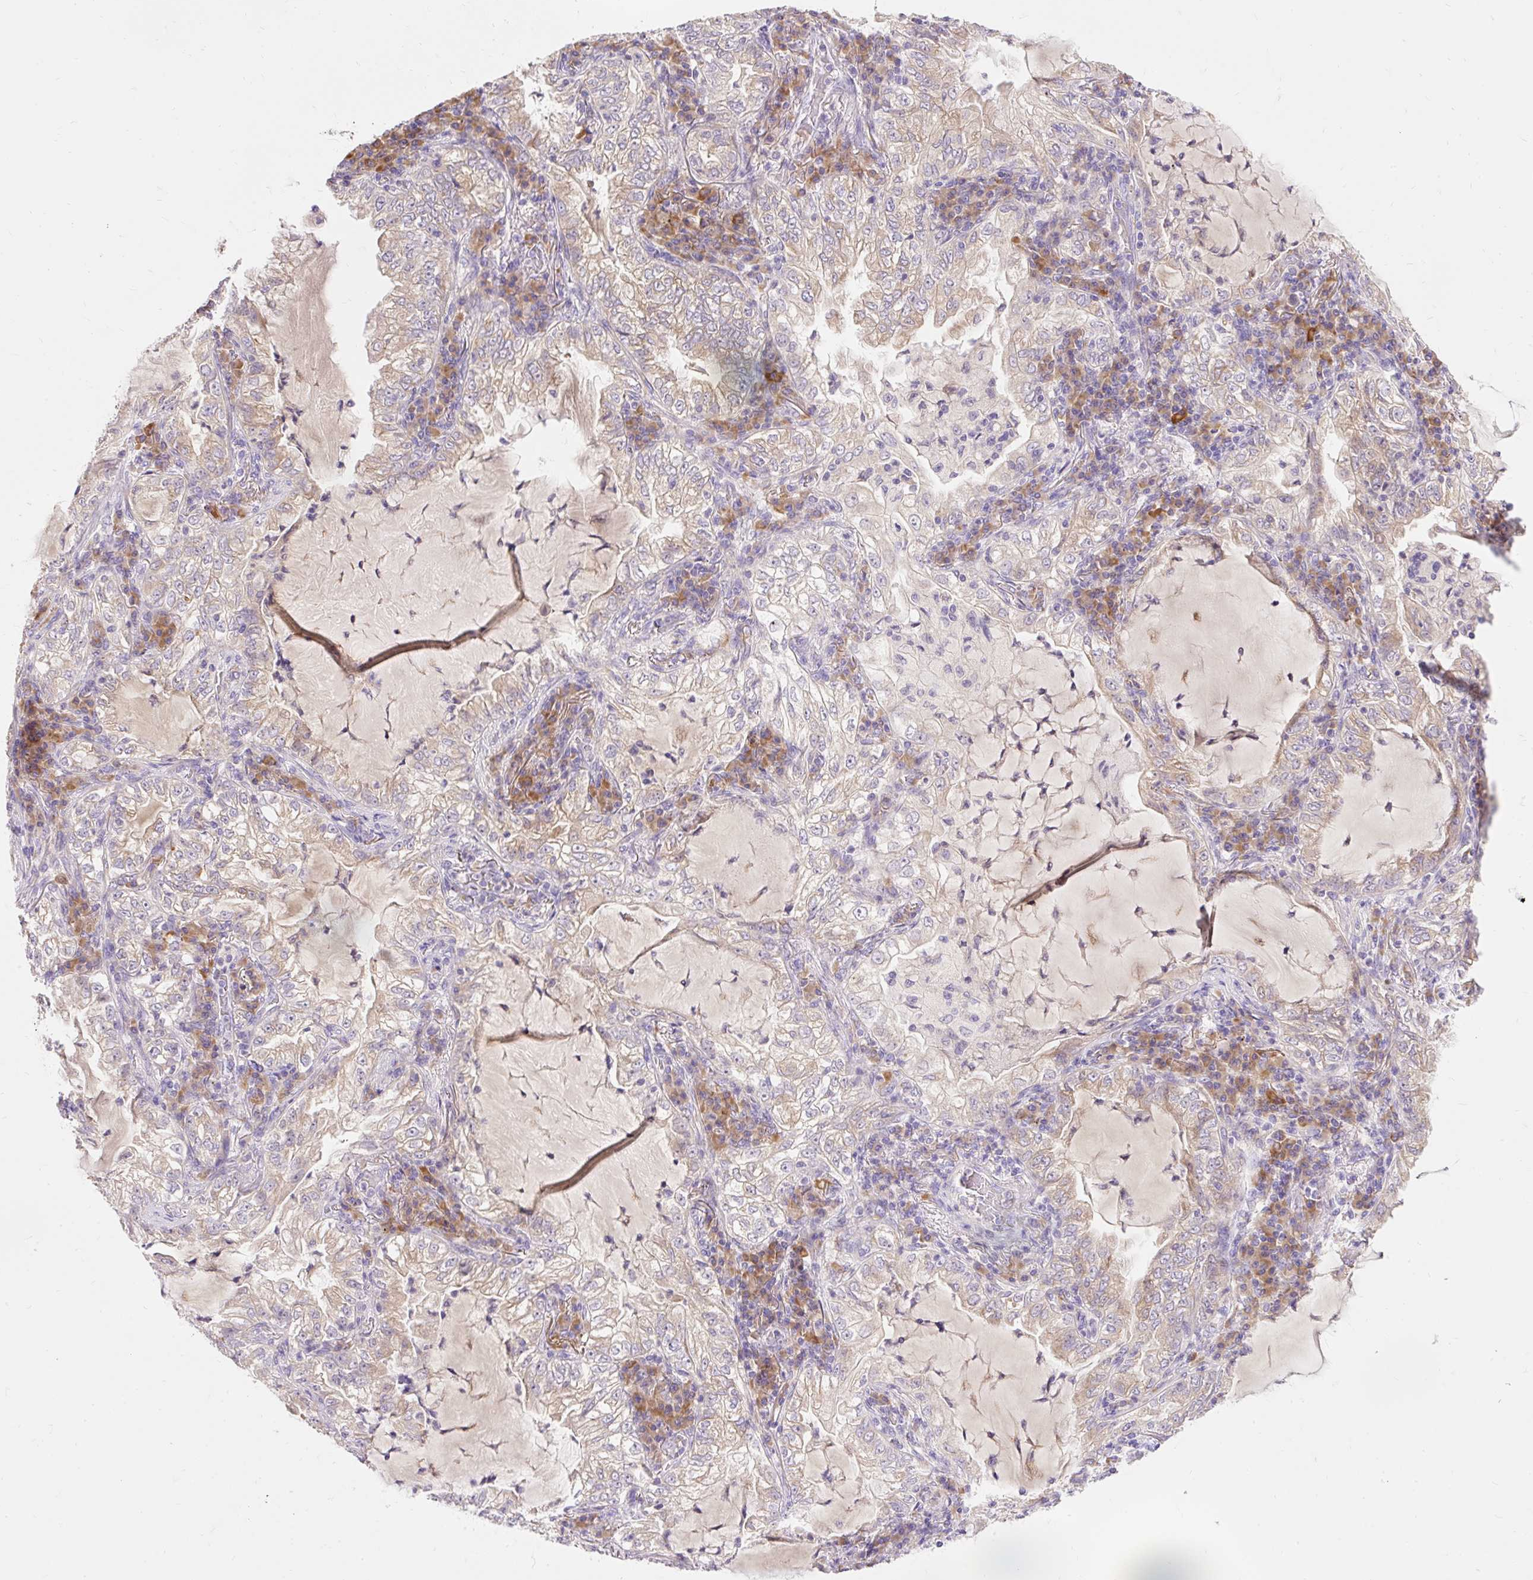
{"staining": {"intensity": "weak", "quantity": "25%-75%", "location": "cytoplasmic/membranous"}, "tissue": "lung cancer", "cell_type": "Tumor cells", "image_type": "cancer", "snomed": [{"axis": "morphology", "description": "Adenocarcinoma, NOS"}, {"axis": "topography", "description": "Lung"}], "caption": "Immunohistochemical staining of lung cancer (adenocarcinoma) exhibits low levels of weak cytoplasmic/membranous positivity in approximately 25%-75% of tumor cells. (DAB = brown stain, brightfield microscopy at high magnification).", "gene": "SEC63", "patient": {"sex": "female", "age": 73}}